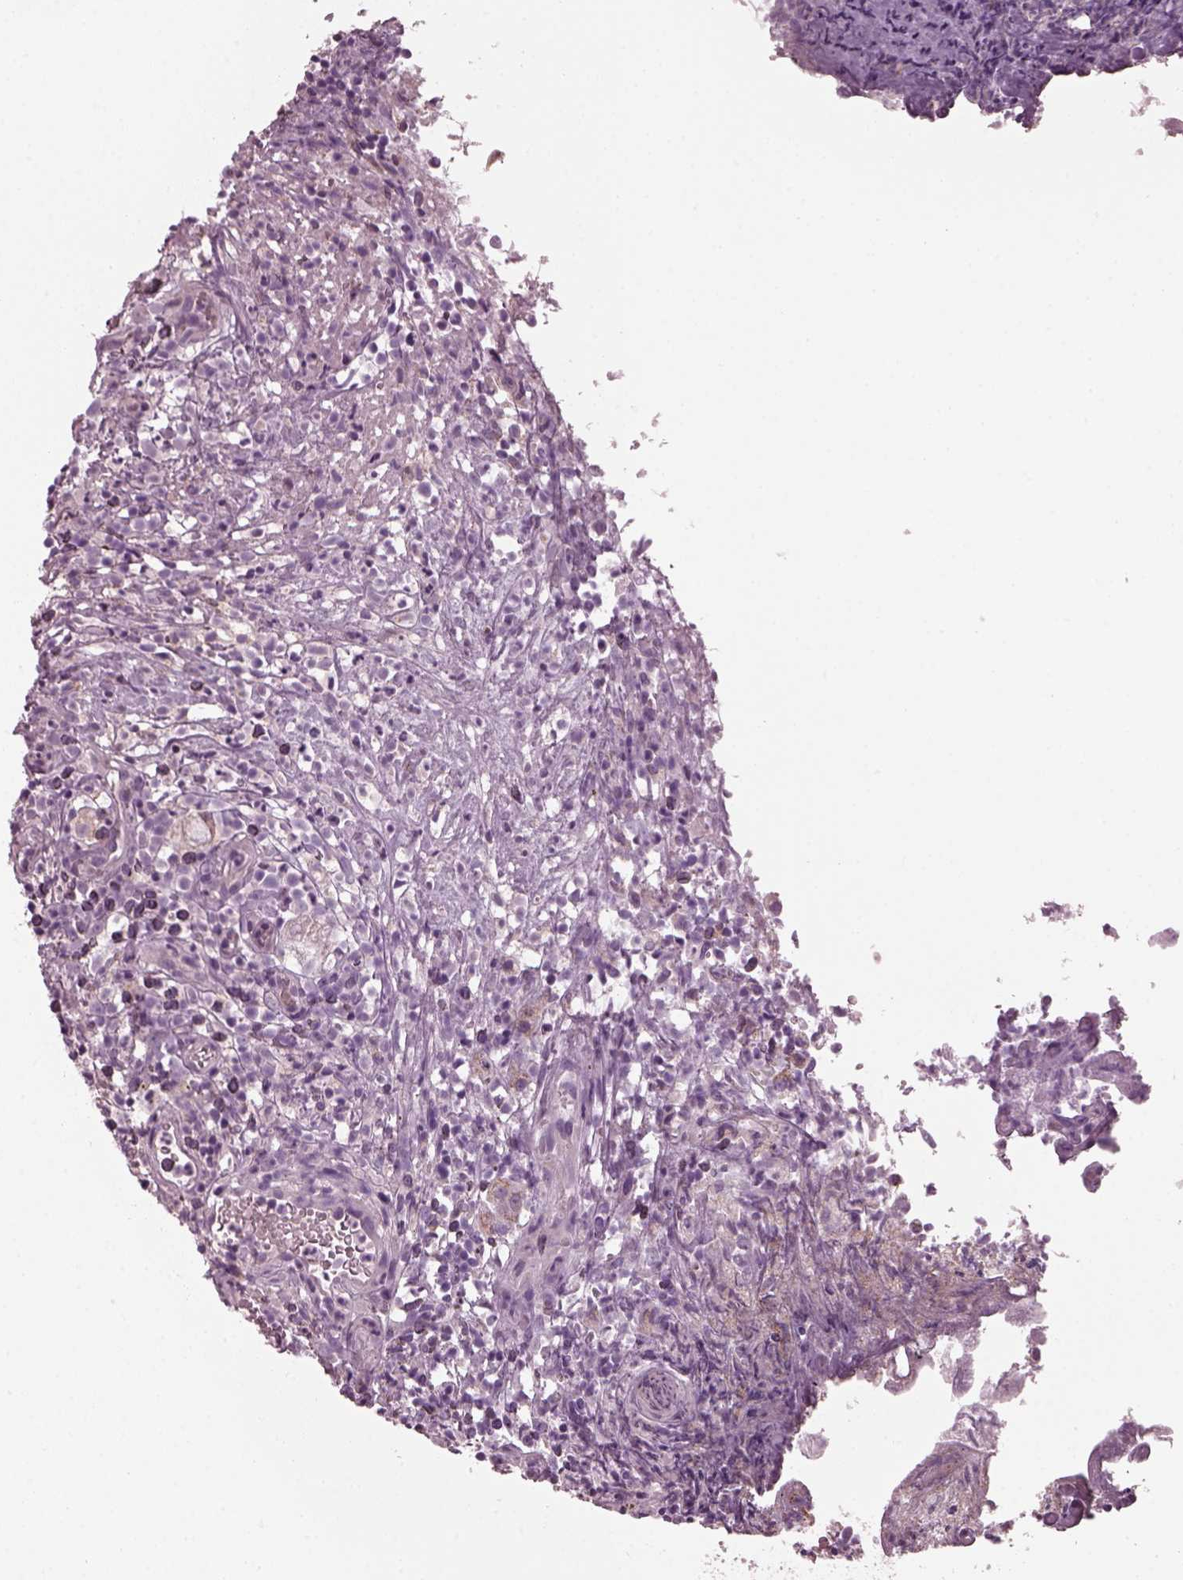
{"staining": {"intensity": "weak", "quantity": ">75%", "location": "cytoplasmic/membranous"}, "tissue": "prostate cancer", "cell_type": "Tumor cells", "image_type": "cancer", "snomed": [{"axis": "morphology", "description": "Adenocarcinoma, High grade"}, {"axis": "topography", "description": "Prostate"}], "caption": "A brown stain shows weak cytoplasmic/membranous positivity of a protein in human high-grade adenocarcinoma (prostate) tumor cells.", "gene": "PRR9", "patient": {"sex": "male", "age": 53}}